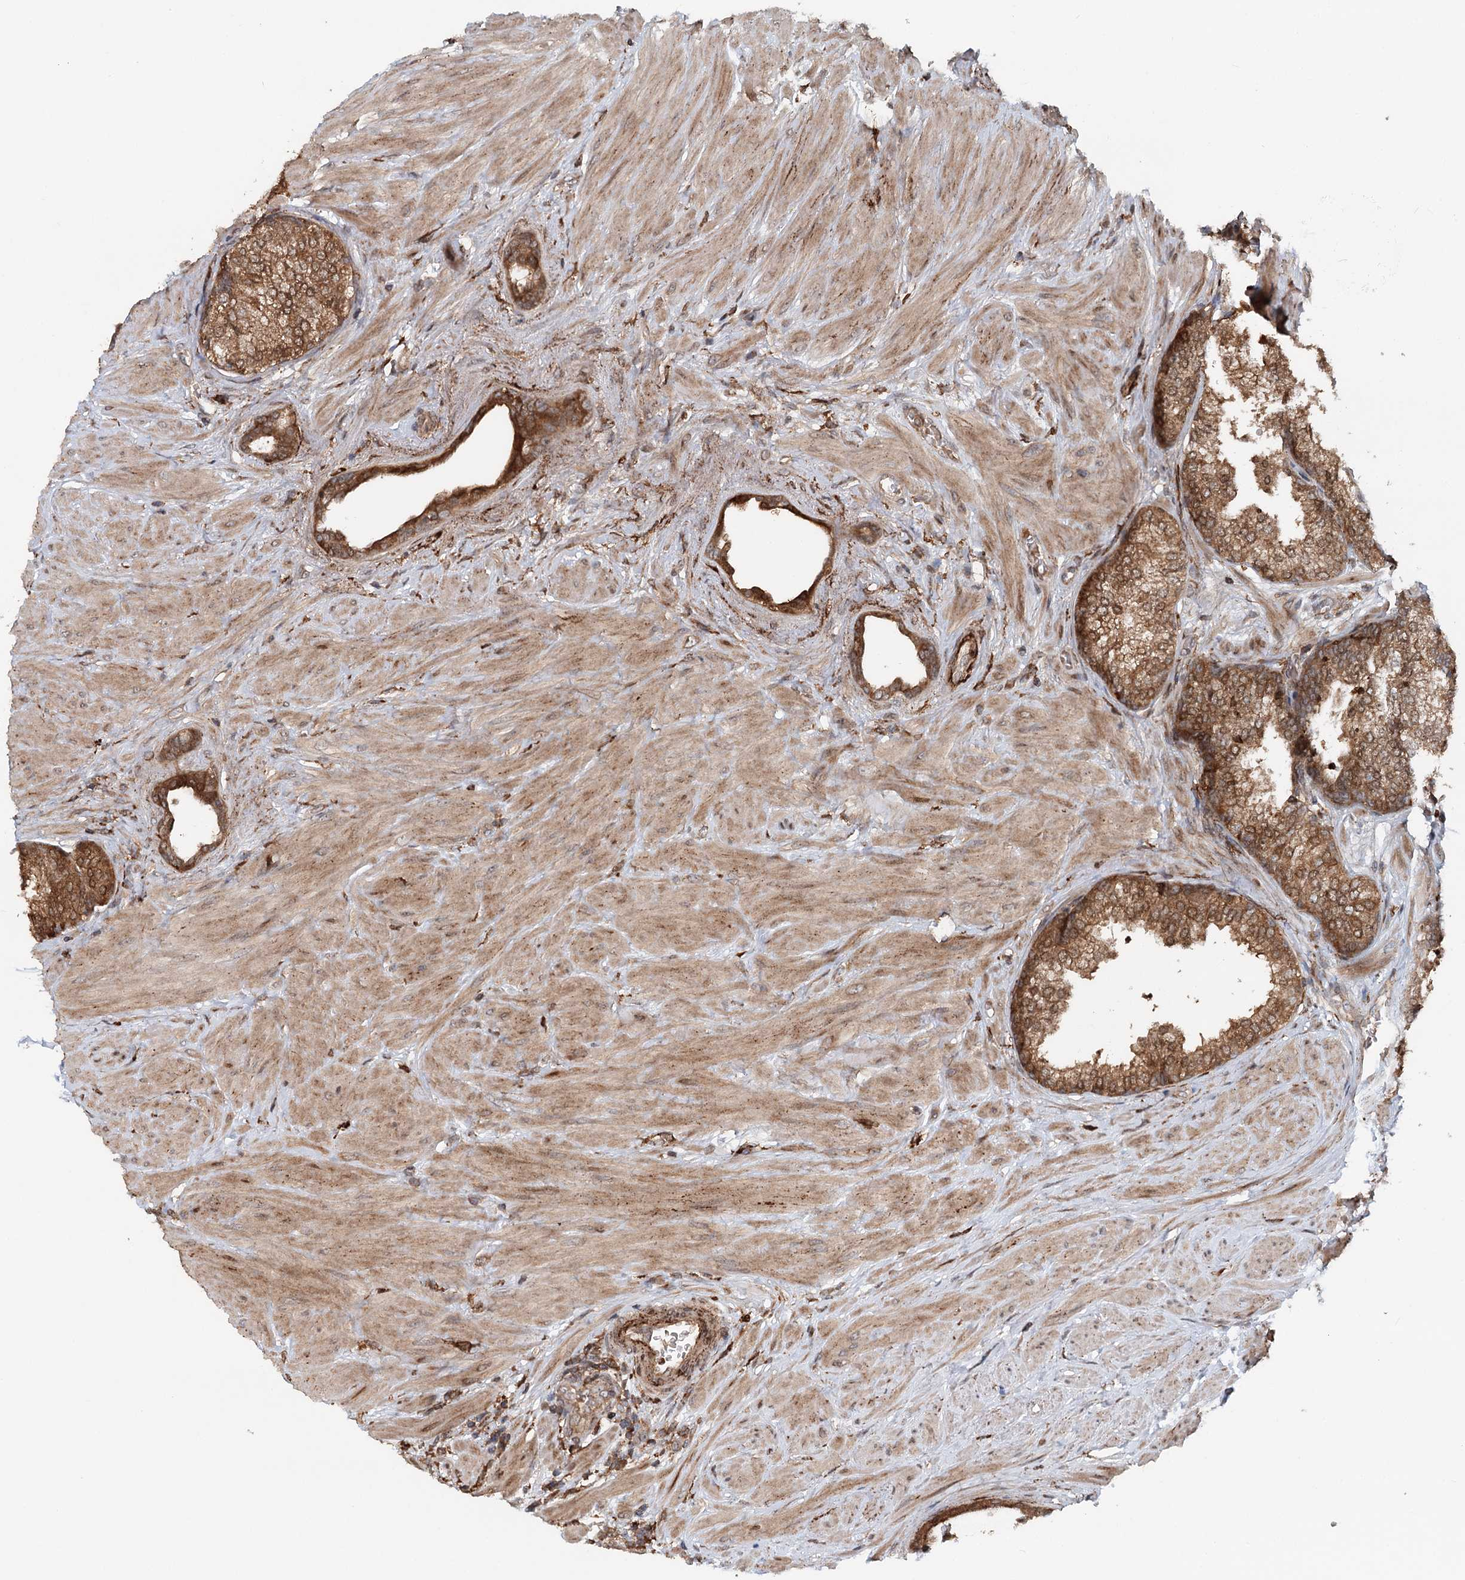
{"staining": {"intensity": "strong", "quantity": ">75%", "location": "cytoplasmic/membranous,nuclear"}, "tissue": "prostate", "cell_type": "Glandular cells", "image_type": "normal", "snomed": [{"axis": "morphology", "description": "Normal tissue, NOS"}, {"axis": "topography", "description": "Prostate"}], "caption": "Immunohistochemistry staining of normal prostate, which exhibits high levels of strong cytoplasmic/membranous,nuclear expression in approximately >75% of glandular cells indicating strong cytoplasmic/membranous,nuclear protein positivity. The staining was performed using DAB (3,3'-diaminobenzidine) (brown) for protein detection and nuclei were counterstained in hematoxylin (blue).", "gene": "RNF111", "patient": {"sex": "male", "age": 48}}